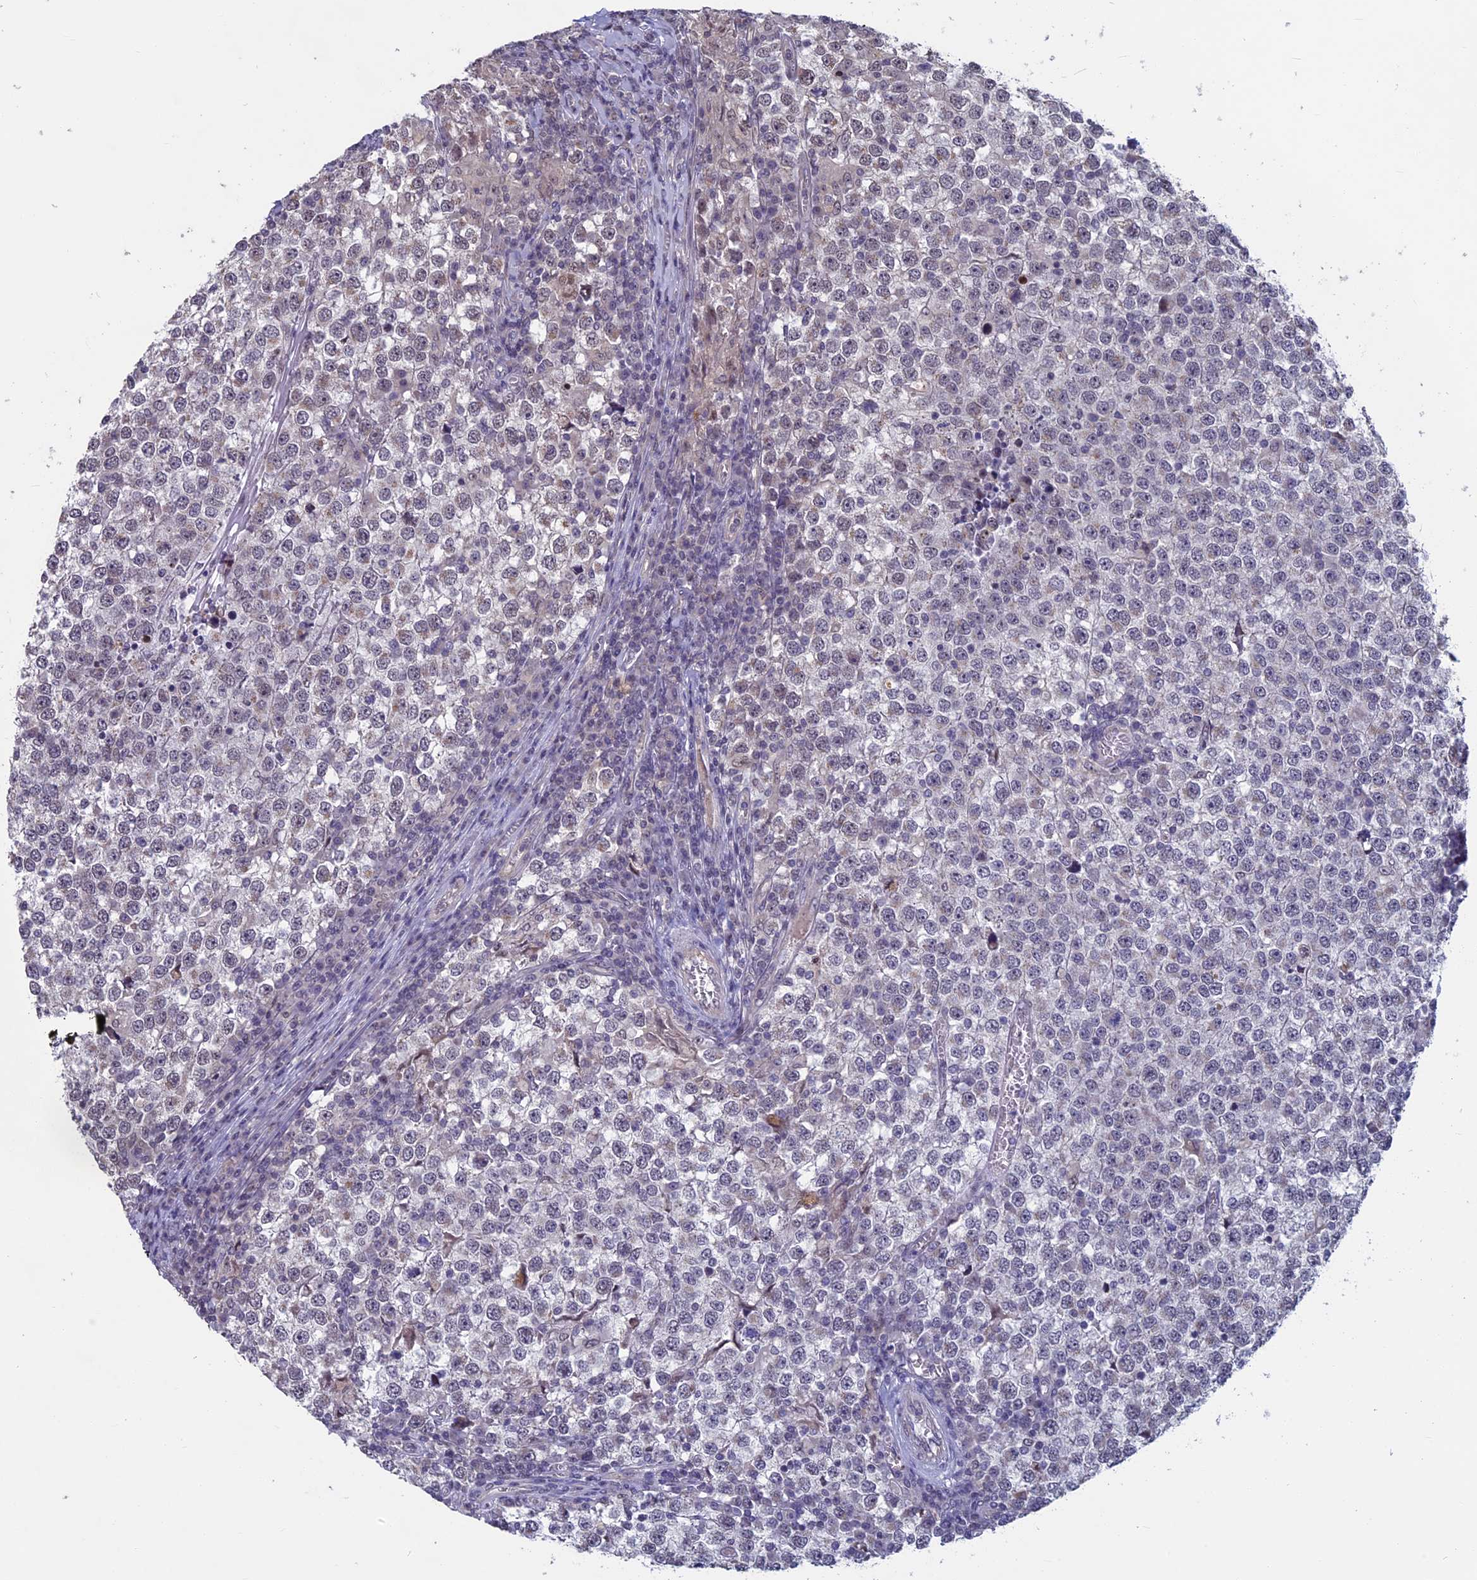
{"staining": {"intensity": "weak", "quantity": "25%-75%", "location": "nuclear"}, "tissue": "testis cancer", "cell_type": "Tumor cells", "image_type": "cancer", "snomed": [{"axis": "morphology", "description": "Seminoma, NOS"}, {"axis": "topography", "description": "Testis"}], "caption": "A histopathology image of seminoma (testis) stained for a protein reveals weak nuclear brown staining in tumor cells.", "gene": "SPIRE1", "patient": {"sex": "male", "age": 65}}